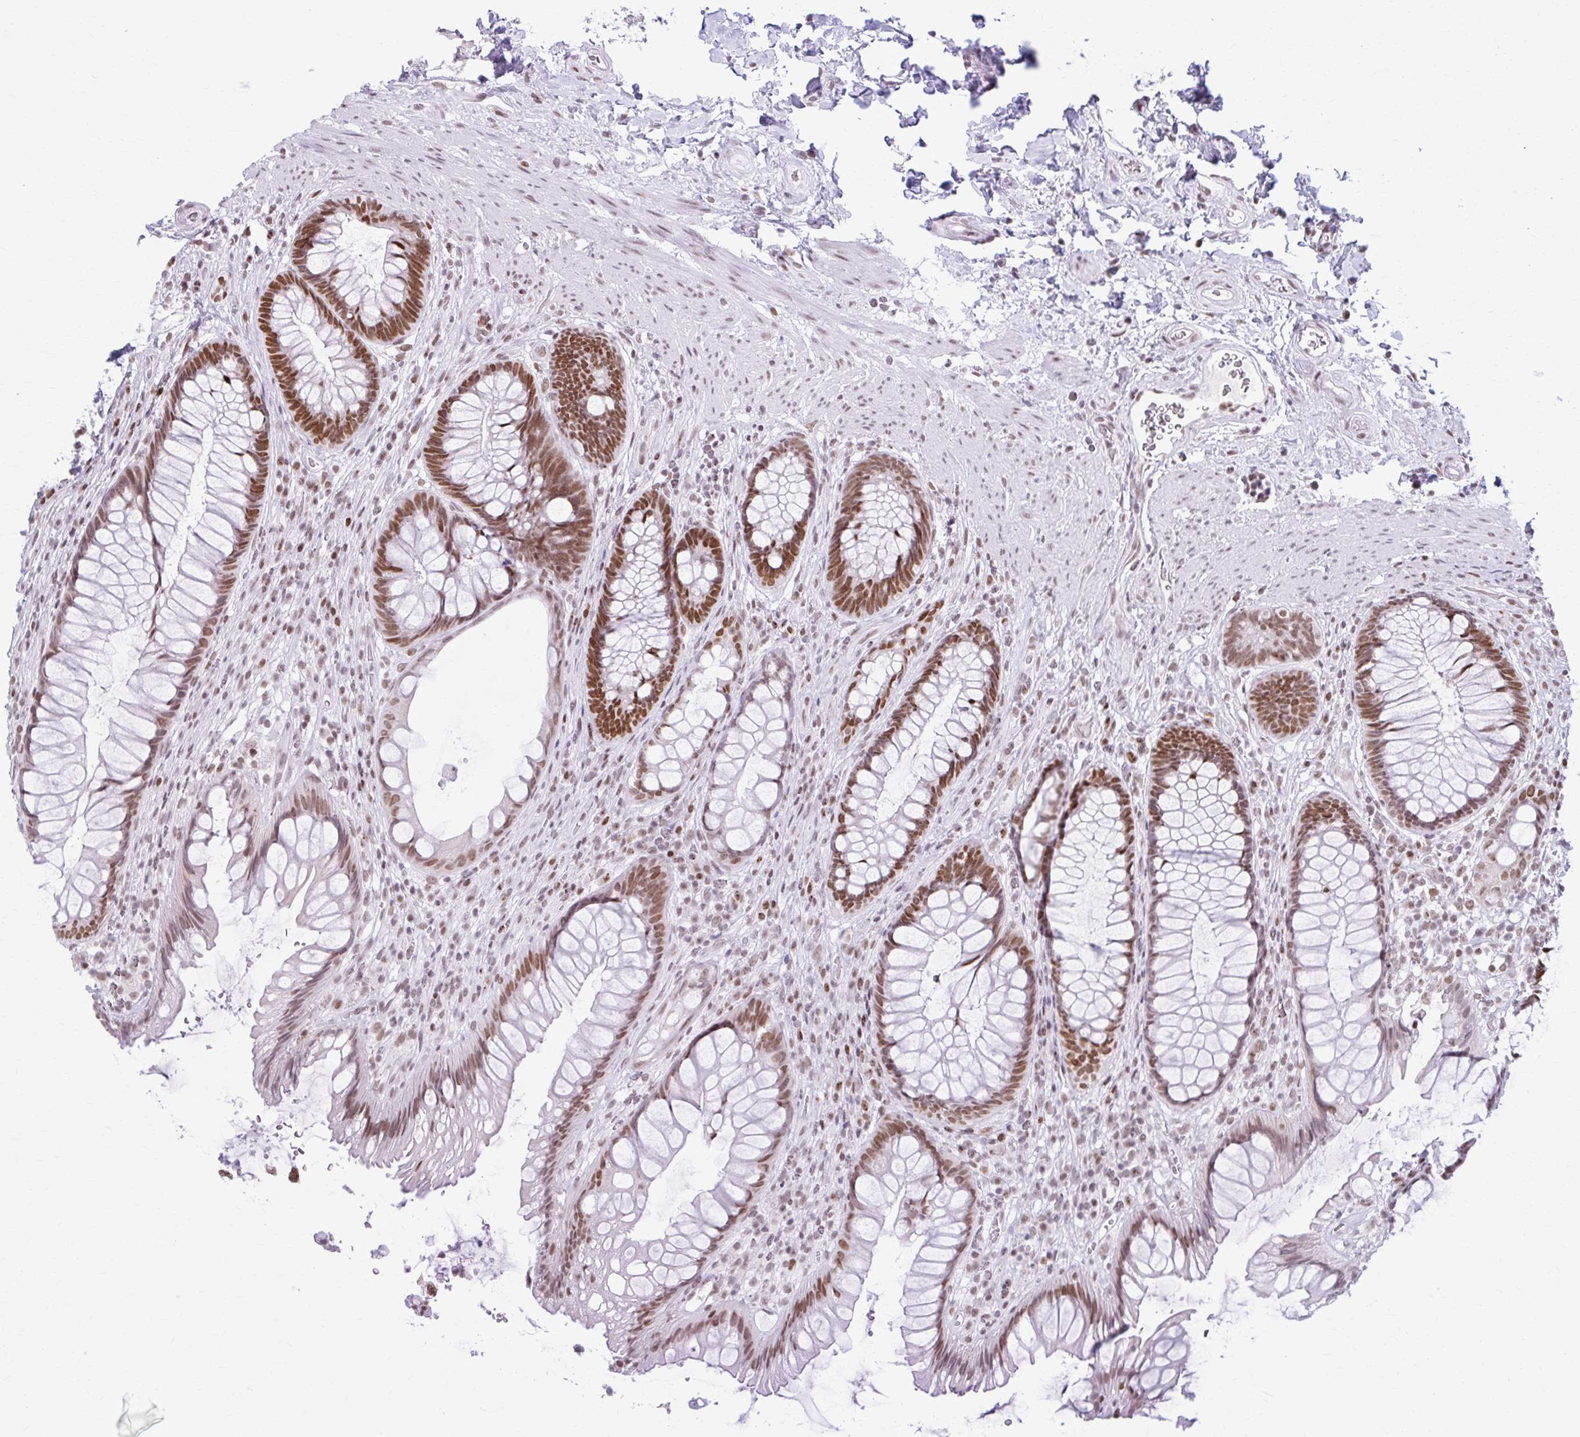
{"staining": {"intensity": "moderate", "quantity": ">75%", "location": "nuclear"}, "tissue": "rectum", "cell_type": "Glandular cells", "image_type": "normal", "snomed": [{"axis": "morphology", "description": "Normal tissue, NOS"}, {"axis": "topography", "description": "Rectum"}], "caption": "A medium amount of moderate nuclear positivity is seen in approximately >75% of glandular cells in unremarkable rectum.", "gene": "PABIR1", "patient": {"sex": "male", "age": 53}}